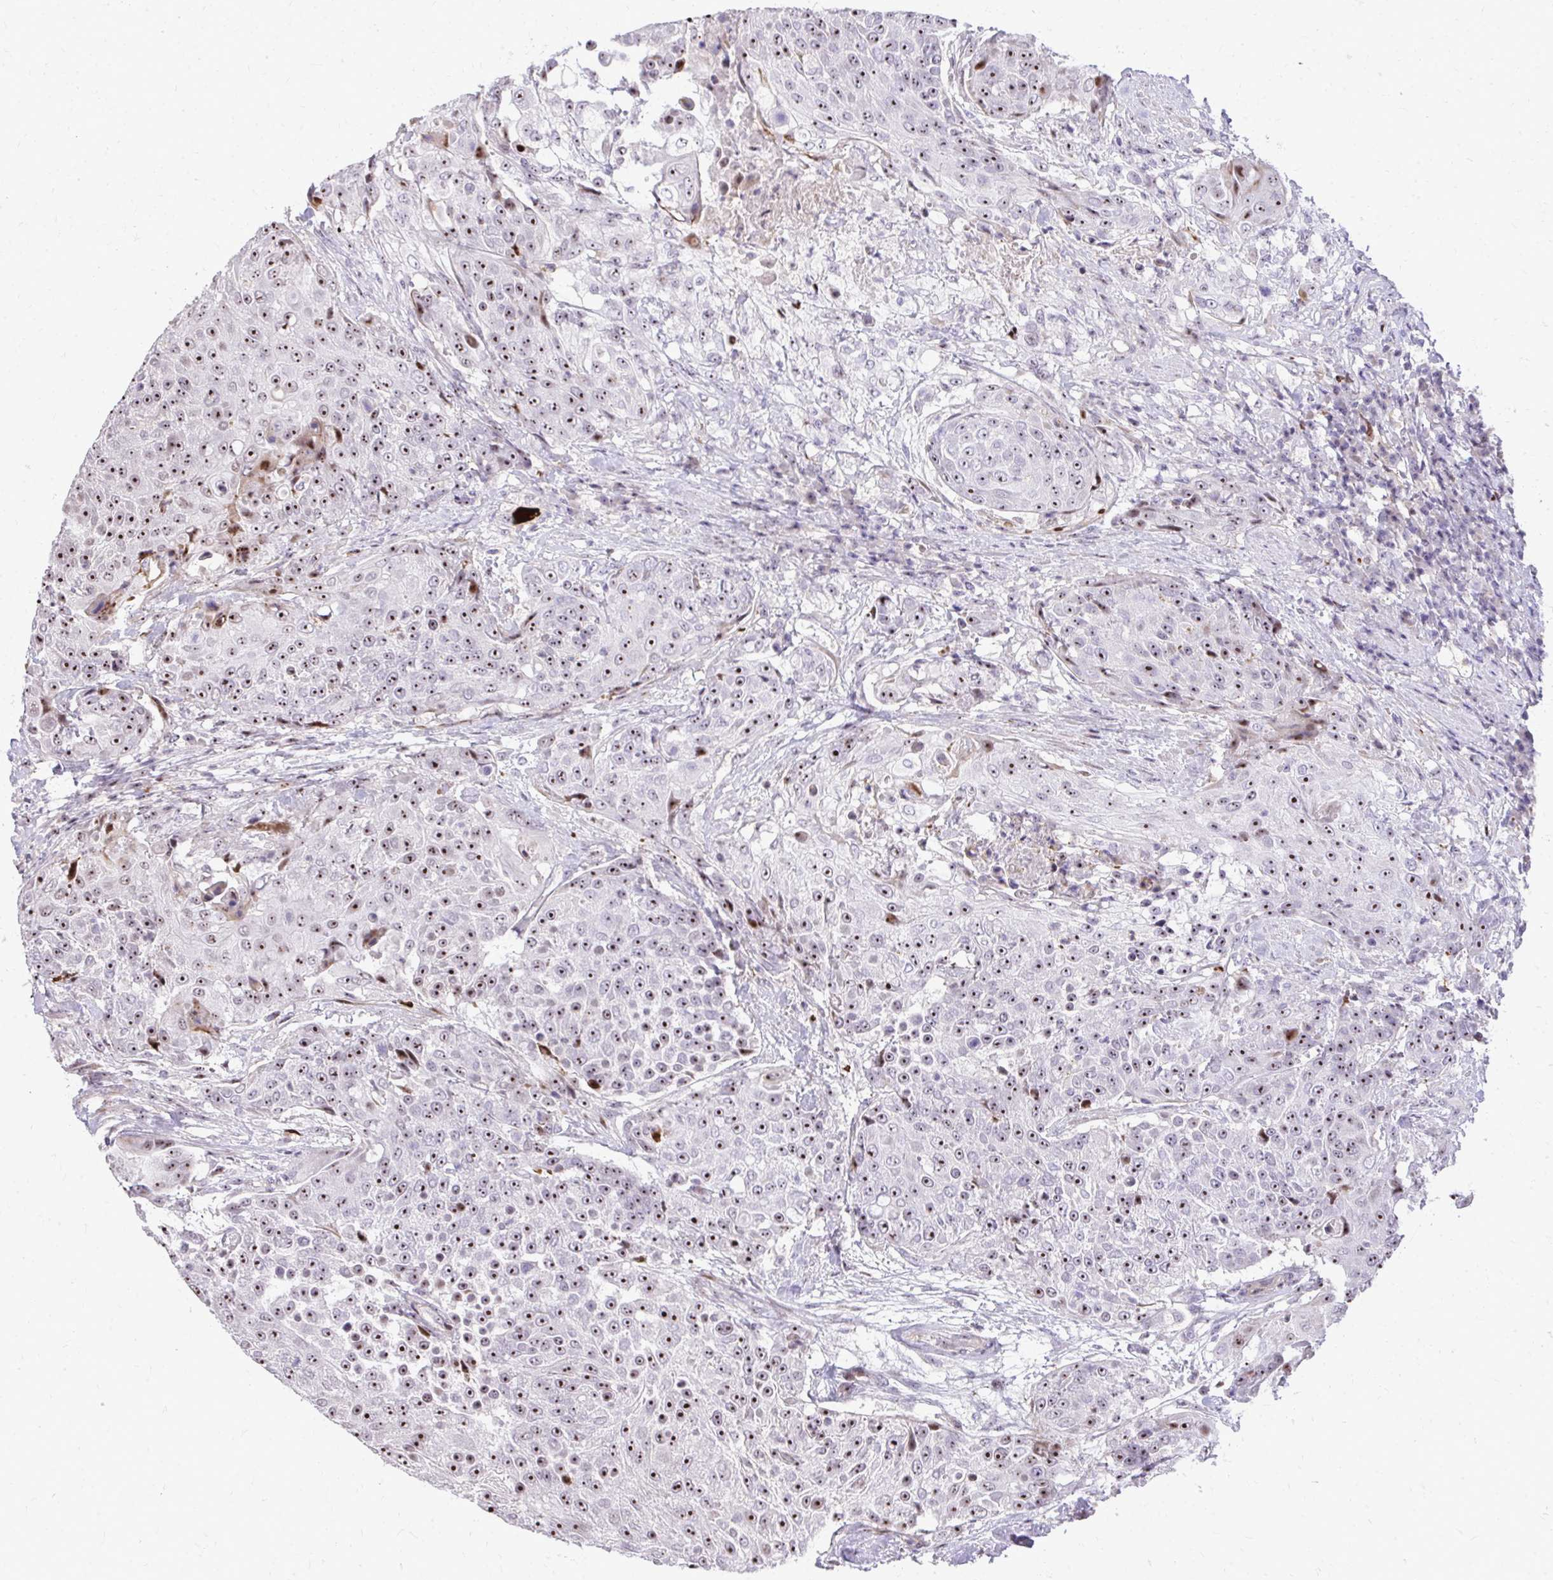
{"staining": {"intensity": "strong", "quantity": ">75%", "location": "nuclear"}, "tissue": "urothelial cancer", "cell_type": "Tumor cells", "image_type": "cancer", "snomed": [{"axis": "morphology", "description": "Urothelial carcinoma, High grade"}, {"axis": "topography", "description": "Urinary bladder"}], "caption": "High-power microscopy captured an IHC micrograph of urothelial cancer, revealing strong nuclear positivity in approximately >75% of tumor cells. The staining is performed using DAB (3,3'-diaminobenzidine) brown chromogen to label protein expression. The nuclei are counter-stained blue using hematoxylin.", "gene": "DLX4", "patient": {"sex": "female", "age": 63}}